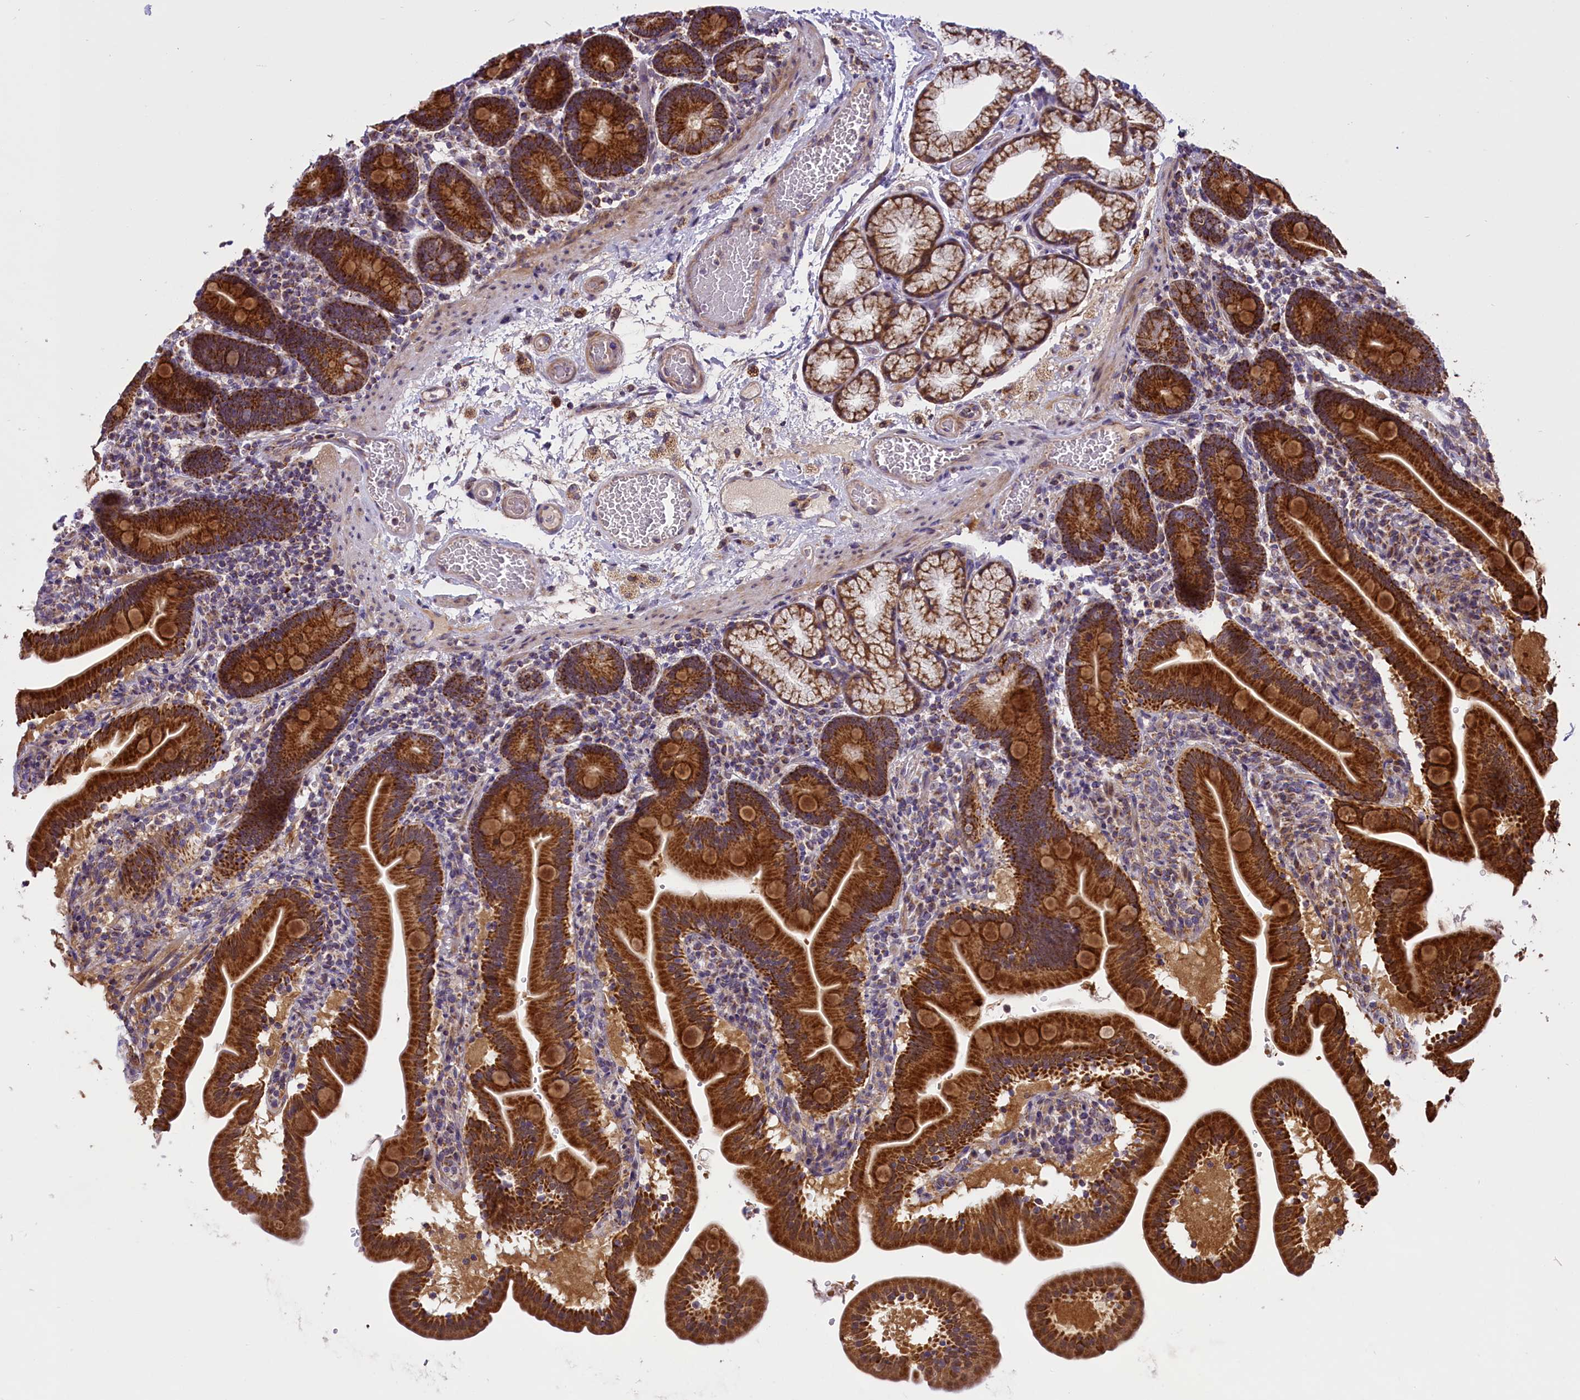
{"staining": {"intensity": "strong", "quantity": ">75%", "location": "cytoplasmic/membranous"}, "tissue": "duodenum", "cell_type": "Glandular cells", "image_type": "normal", "snomed": [{"axis": "morphology", "description": "Normal tissue, NOS"}, {"axis": "topography", "description": "Duodenum"}], "caption": "Benign duodenum reveals strong cytoplasmic/membranous staining in approximately >75% of glandular cells, visualized by immunohistochemistry. The protein of interest is shown in brown color, while the nuclei are stained blue.", "gene": "GLRX5", "patient": {"sex": "male", "age": 54}}